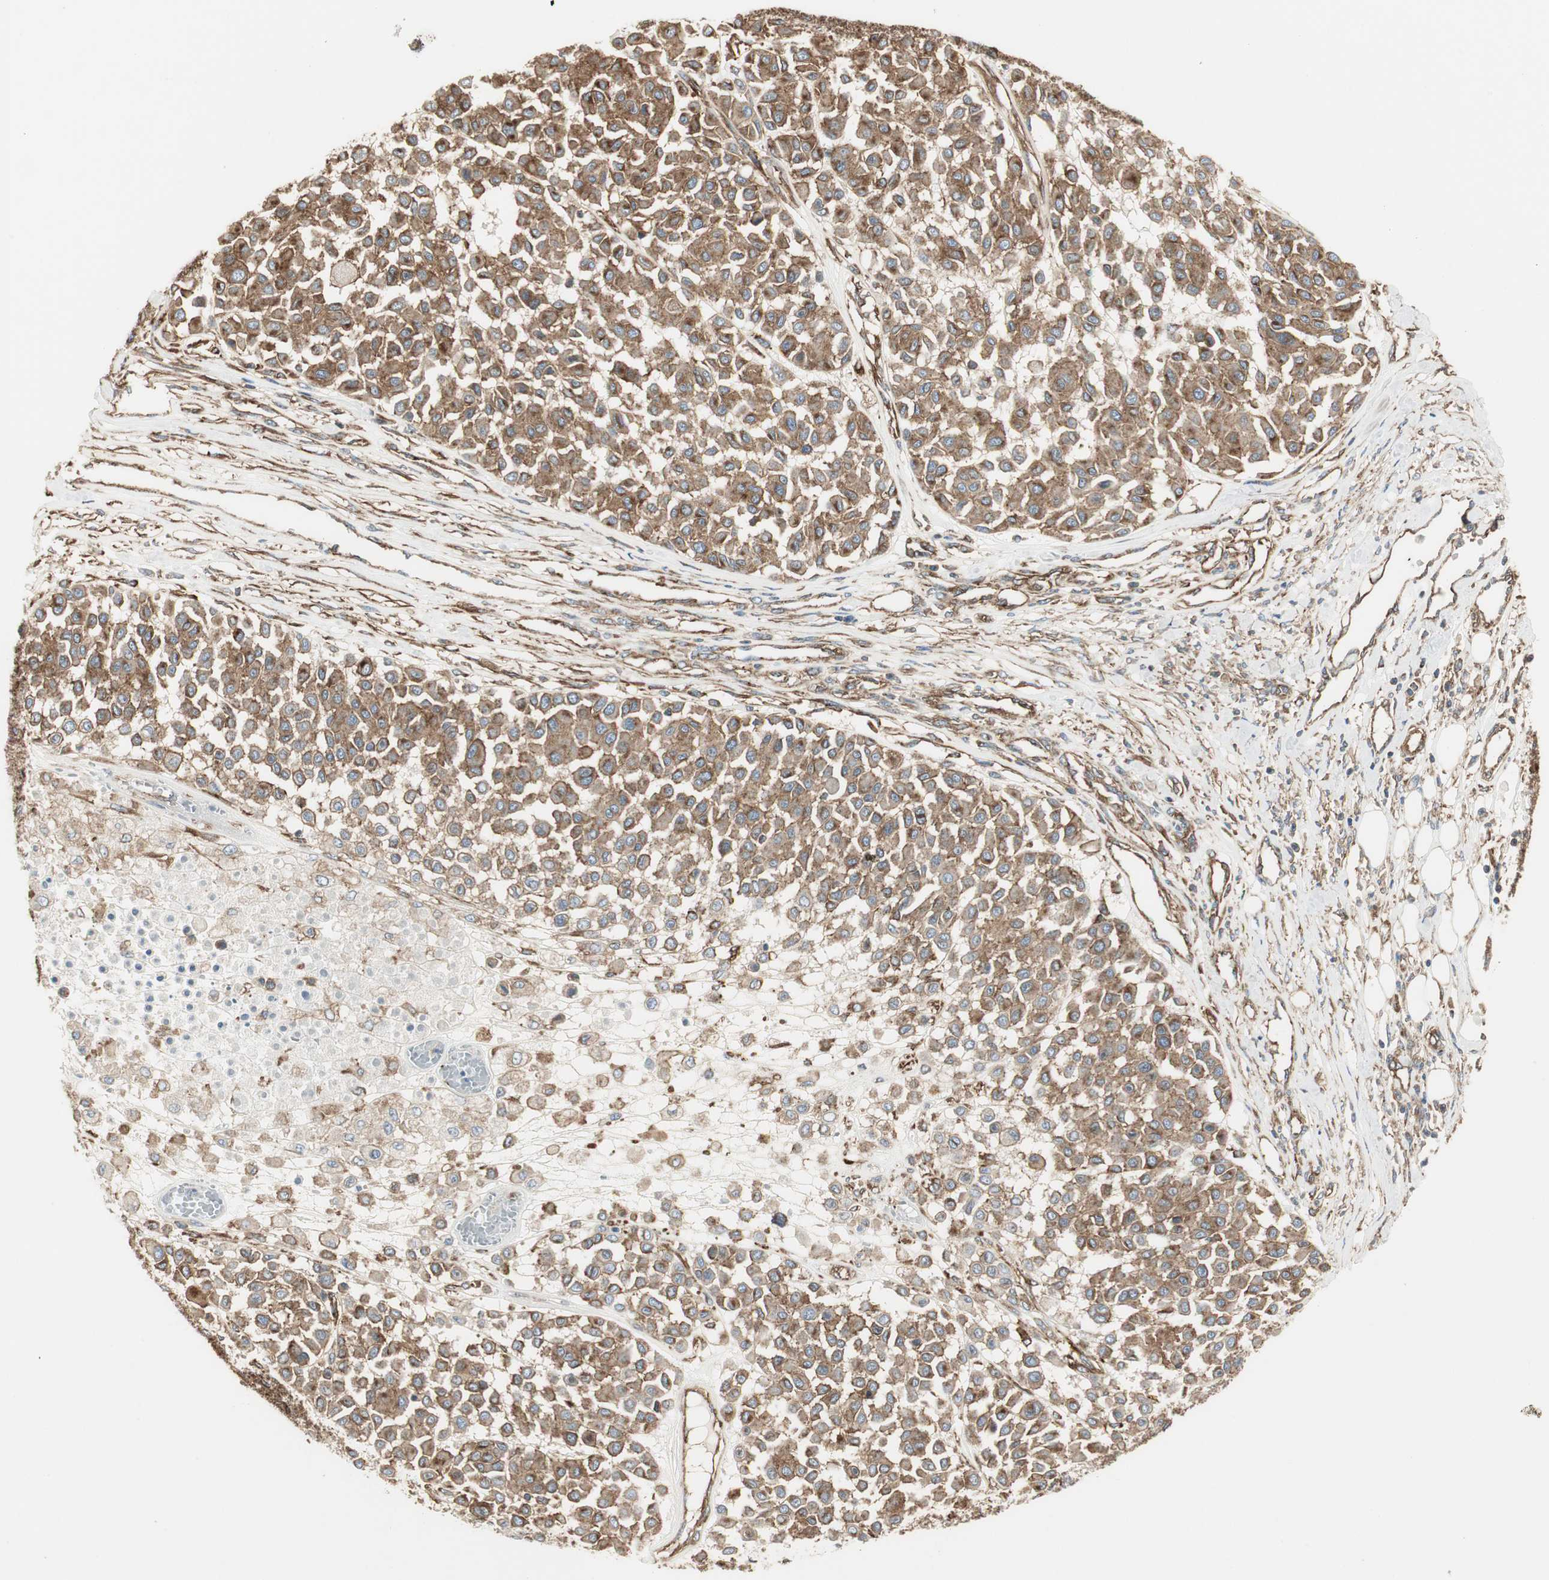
{"staining": {"intensity": "strong", "quantity": ">75%", "location": "cytoplasmic/membranous"}, "tissue": "melanoma", "cell_type": "Tumor cells", "image_type": "cancer", "snomed": [{"axis": "morphology", "description": "Malignant melanoma, Metastatic site"}, {"axis": "topography", "description": "Soft tissue"}], "caption": "Immunohistochemistry photomicrograph of neoplastic tissue: human melanoma stained using immunohistochemistry exhibits high levels of strong protein expression localized specifically in the cytoplasmic/membranous of tumor cells, appearing as a cytoplasmic/membranous brown color.", "gene": "H6PD", "patient": {"sex": "male", "age": 41}}